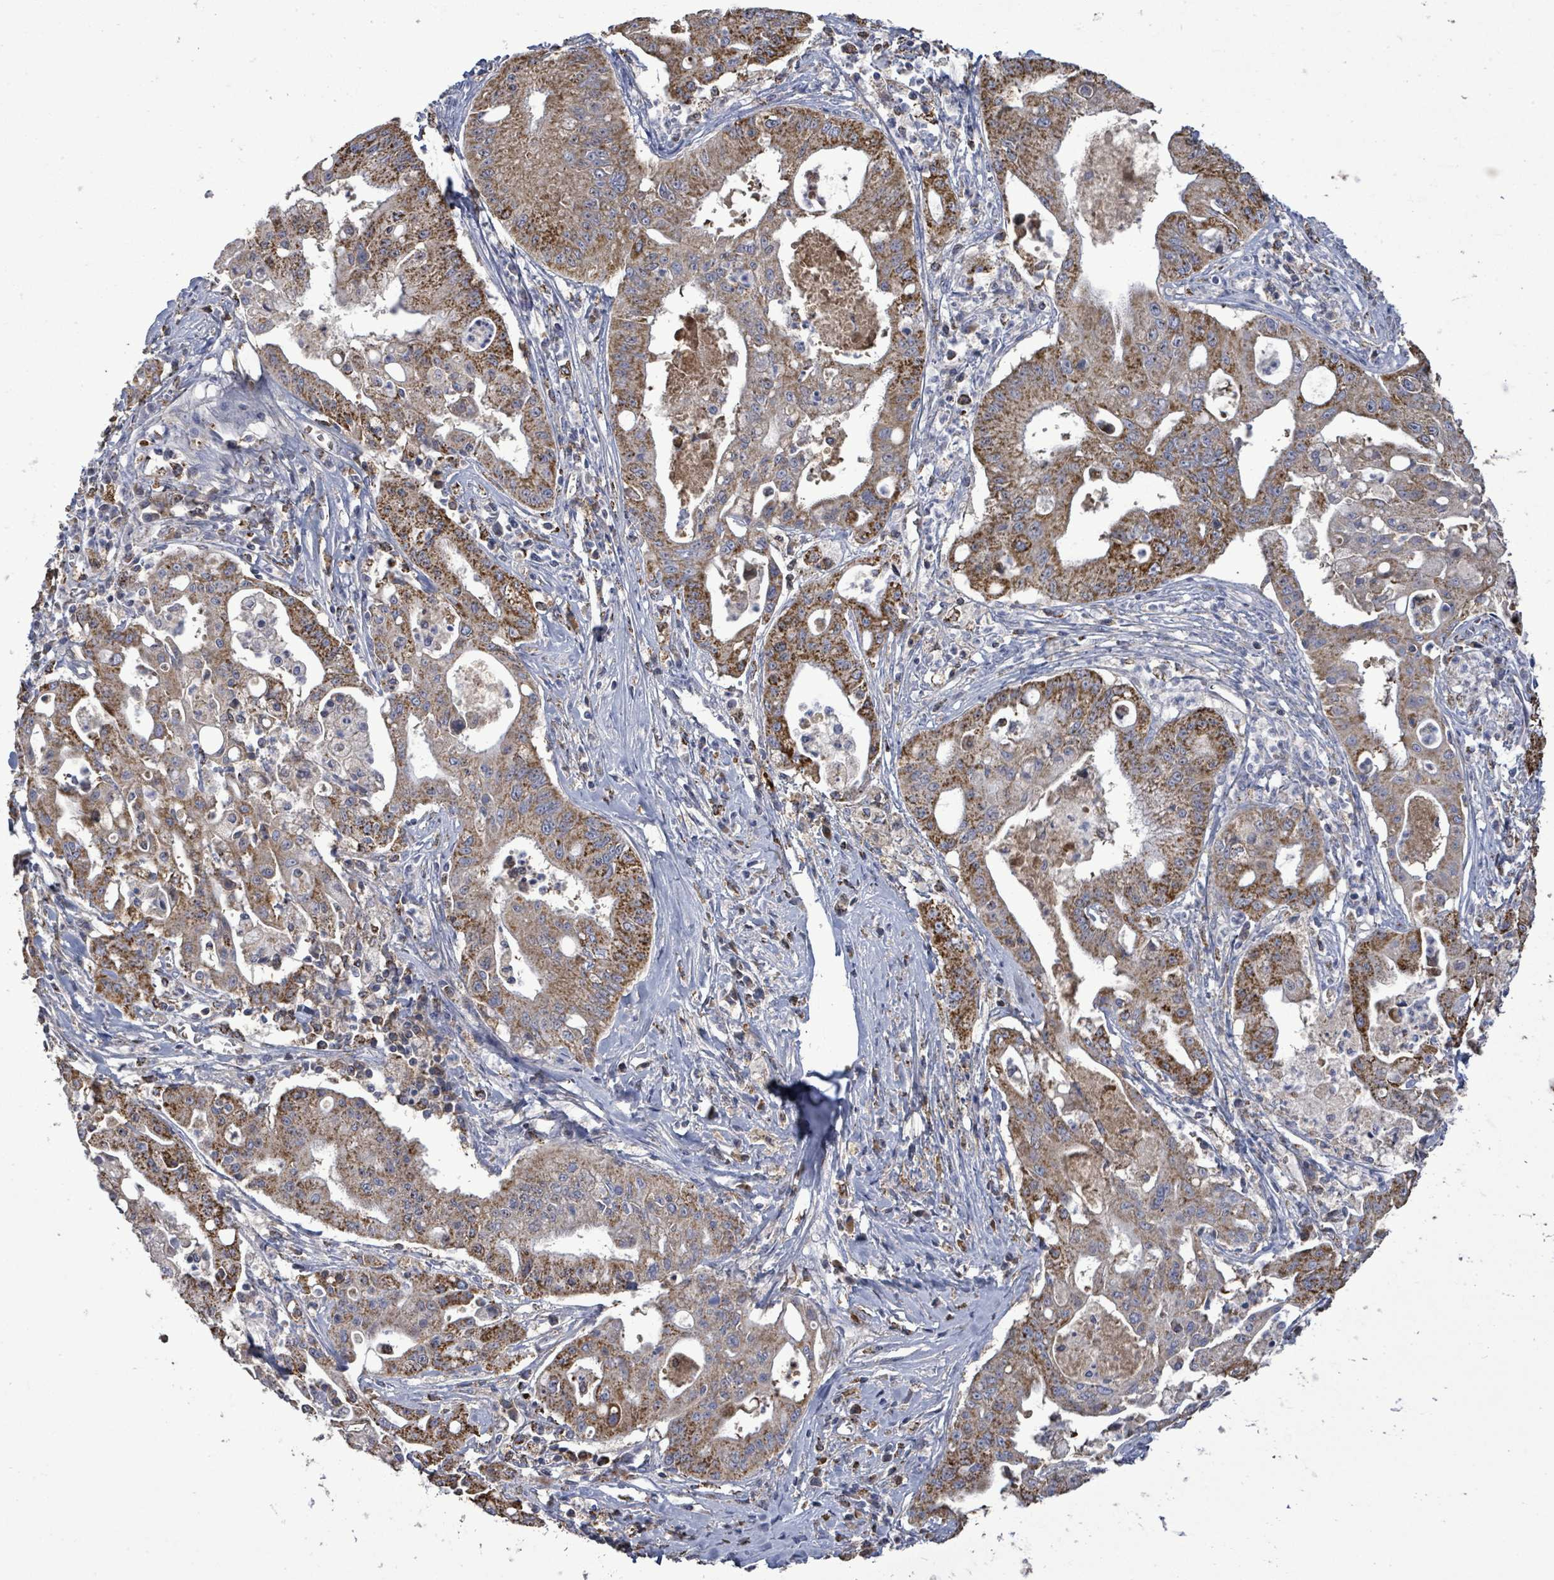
{"staining": {"intensity": "strong", "quantity": ">75%", "location": "cytoplasmic/membranous"}, "tissue": "ovarian cancer", "cell_type": "Tumor cells", "image_type": "cancer", "snomed": [{"axis": "morphology", "description": "Cystadenocarcinoma, mucinous, NOS"}, {"axis": "topography", "description": "Ovary"}], "caption": "Protein staining of ovarian cancer (mucinous cystadenocarcinoma) tissue displays strong cytoplasmic/membranous expression in approximately >75% of tumor cells.", "gene": "MTMR12", "patient": {"sex": "female", "age": 70}}